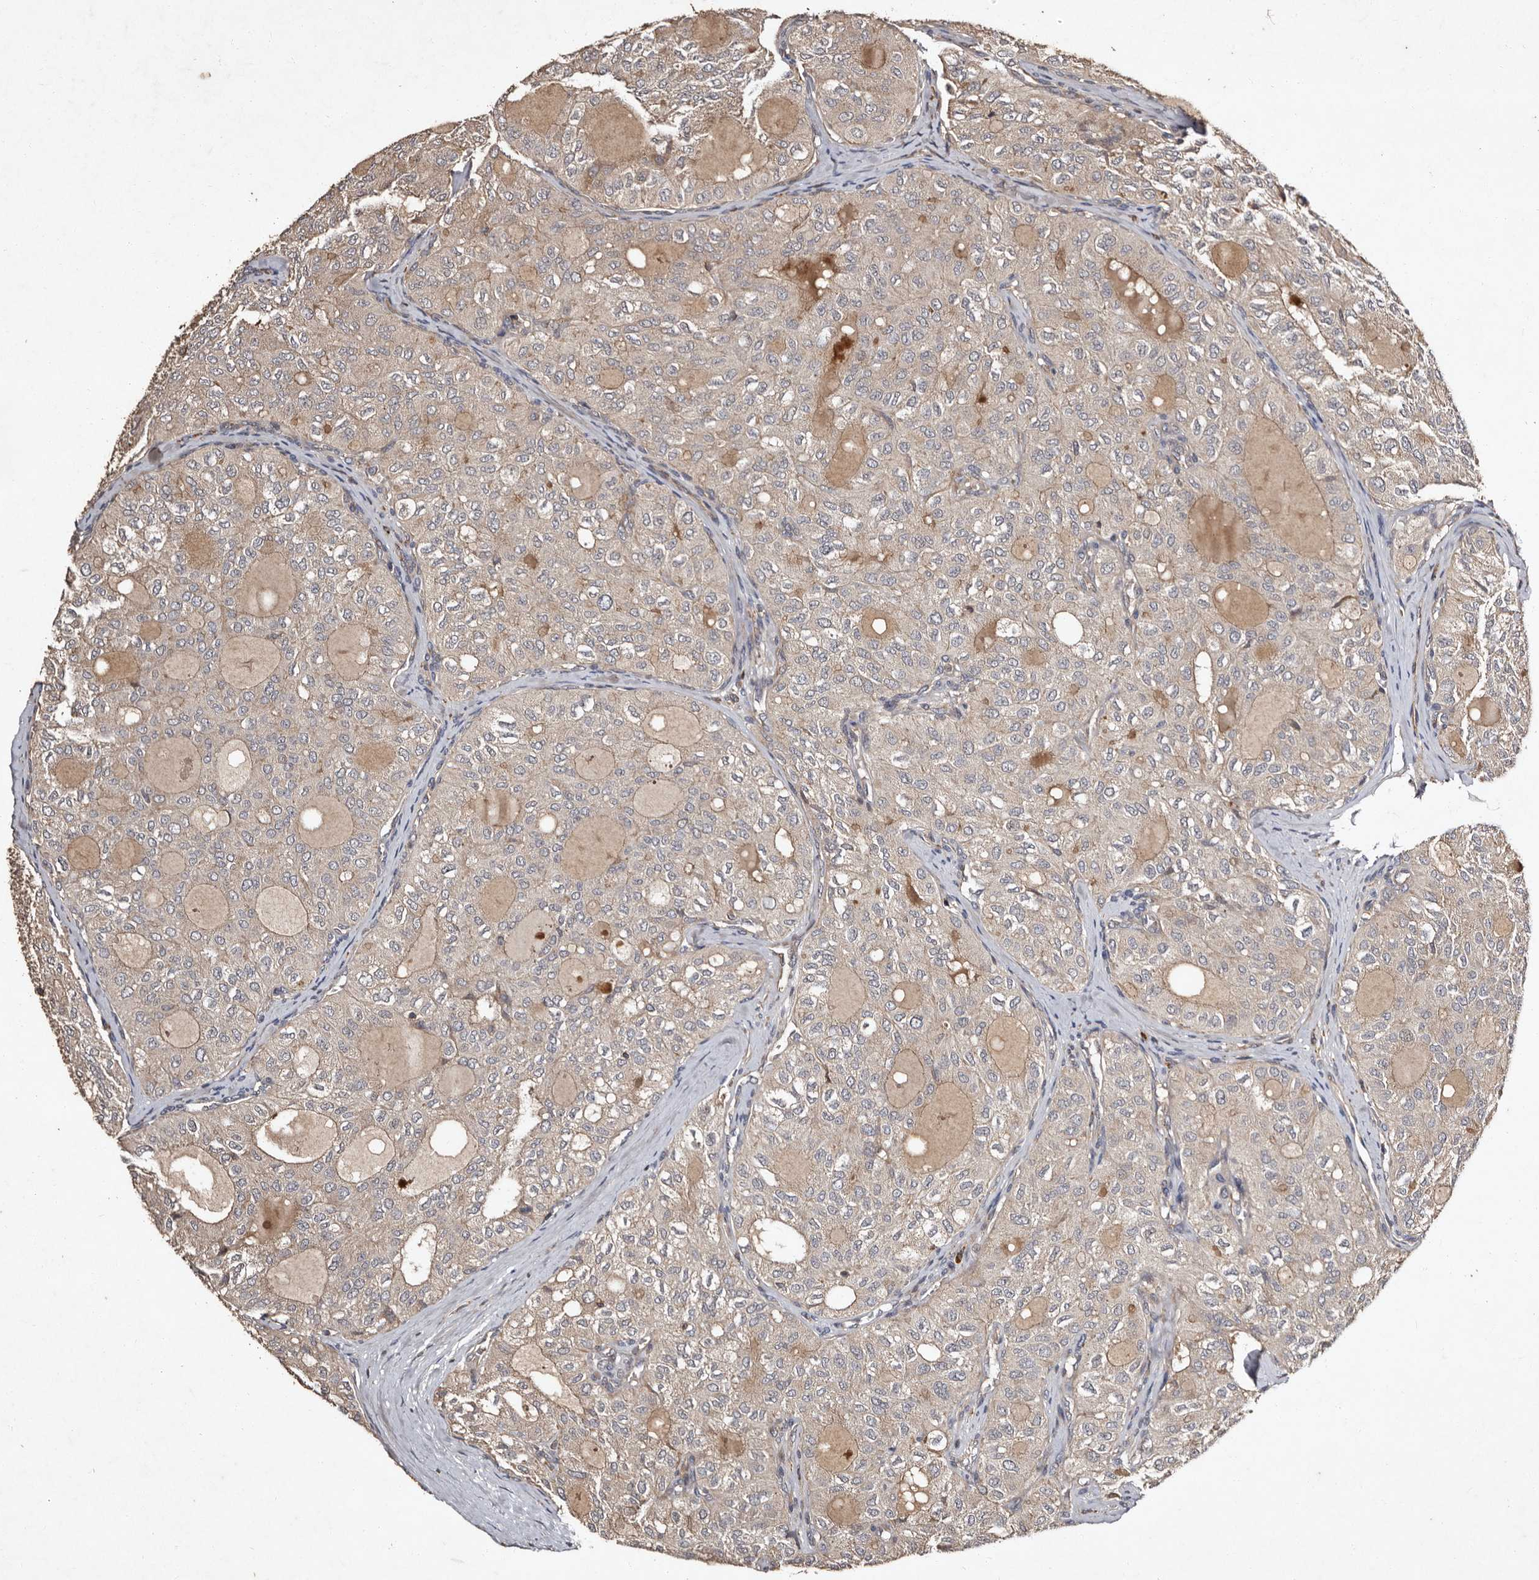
{"staining": {"intensity": "weak", "quantity": "<25%", "location": "cytoplasmic/membranous"}, "tissue": "thyroid cancer", "cell_type": "Tumor cells", "image_type": "cancer", "snomed": [{"axis": "morphology", "description": "Follicular adenoma carcinoma, NOS"}, {"axis": "topography", "description": "Thyroid gland"}], "caption": "A photomicrograph of human follicular adenoma carcinoma (thyroid) is negative for staining in tumor cells. (Brightfield microscopy of DAB (3,3'-diaminobenzidine) IHC at high magnification).", "gene": "PRKD3", "patient": {"sex": "male", "age": 75}}